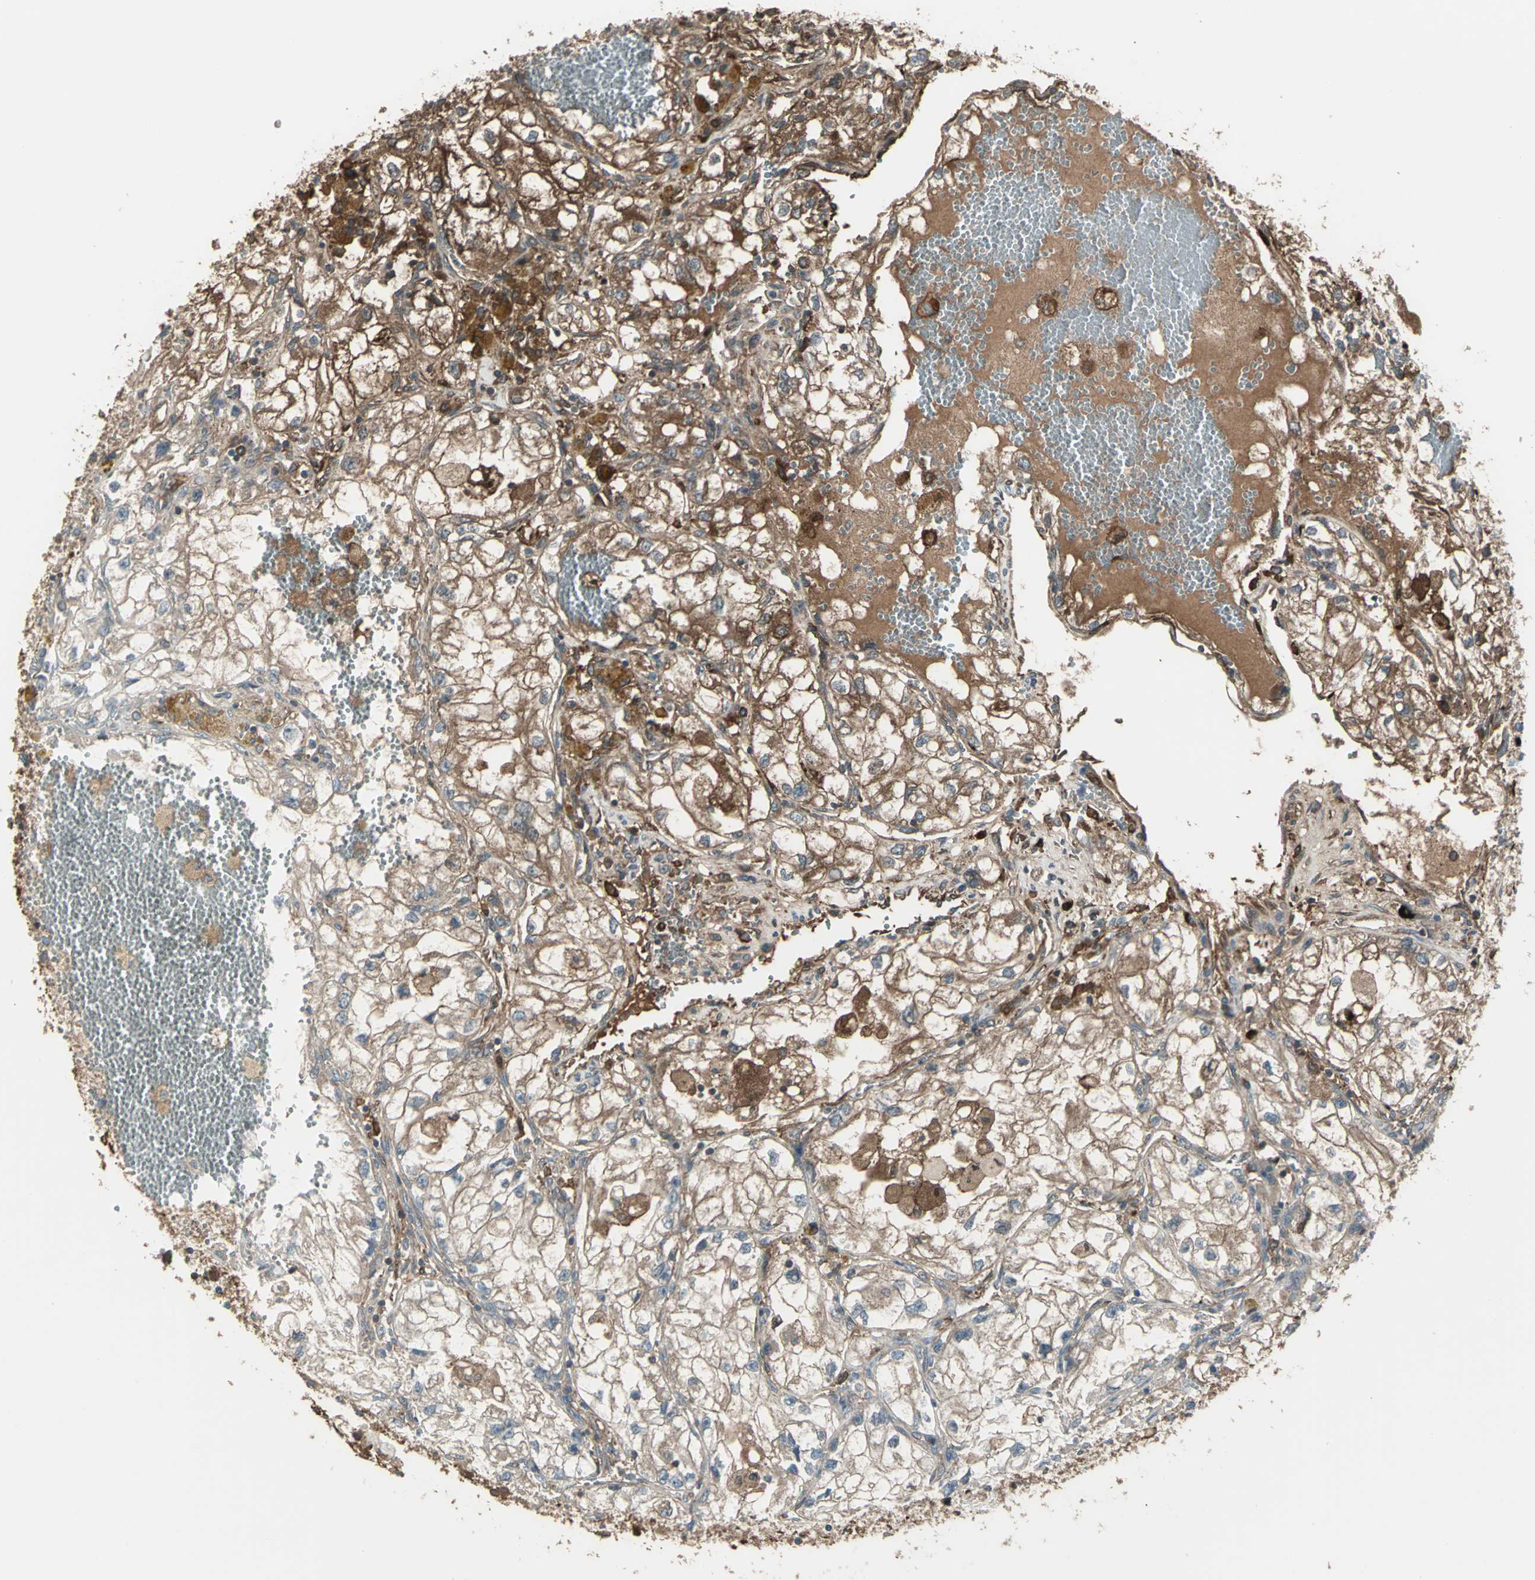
{"staining": {"intensity": "moderate", "quantity": ">75%", "location": "cytoplasmic/membranous"}, "tissue": "renal cancer", "cell_type": "Tumor cells", "image_type": "cancer", "snomed": [{"axis": "morphology", "description": "Adenocarcinoma, NOS"}, {"axis": "topography", "description": "Kidney"}], "caption": "This is an image of immunohistochemistry (IHC) staining of renal cancer, which shows moderate staining in the cytoplasmic/membranous of tumor cells.", "gene": "PRXL2B", "patient": {"sex": "female", "age": 70}}